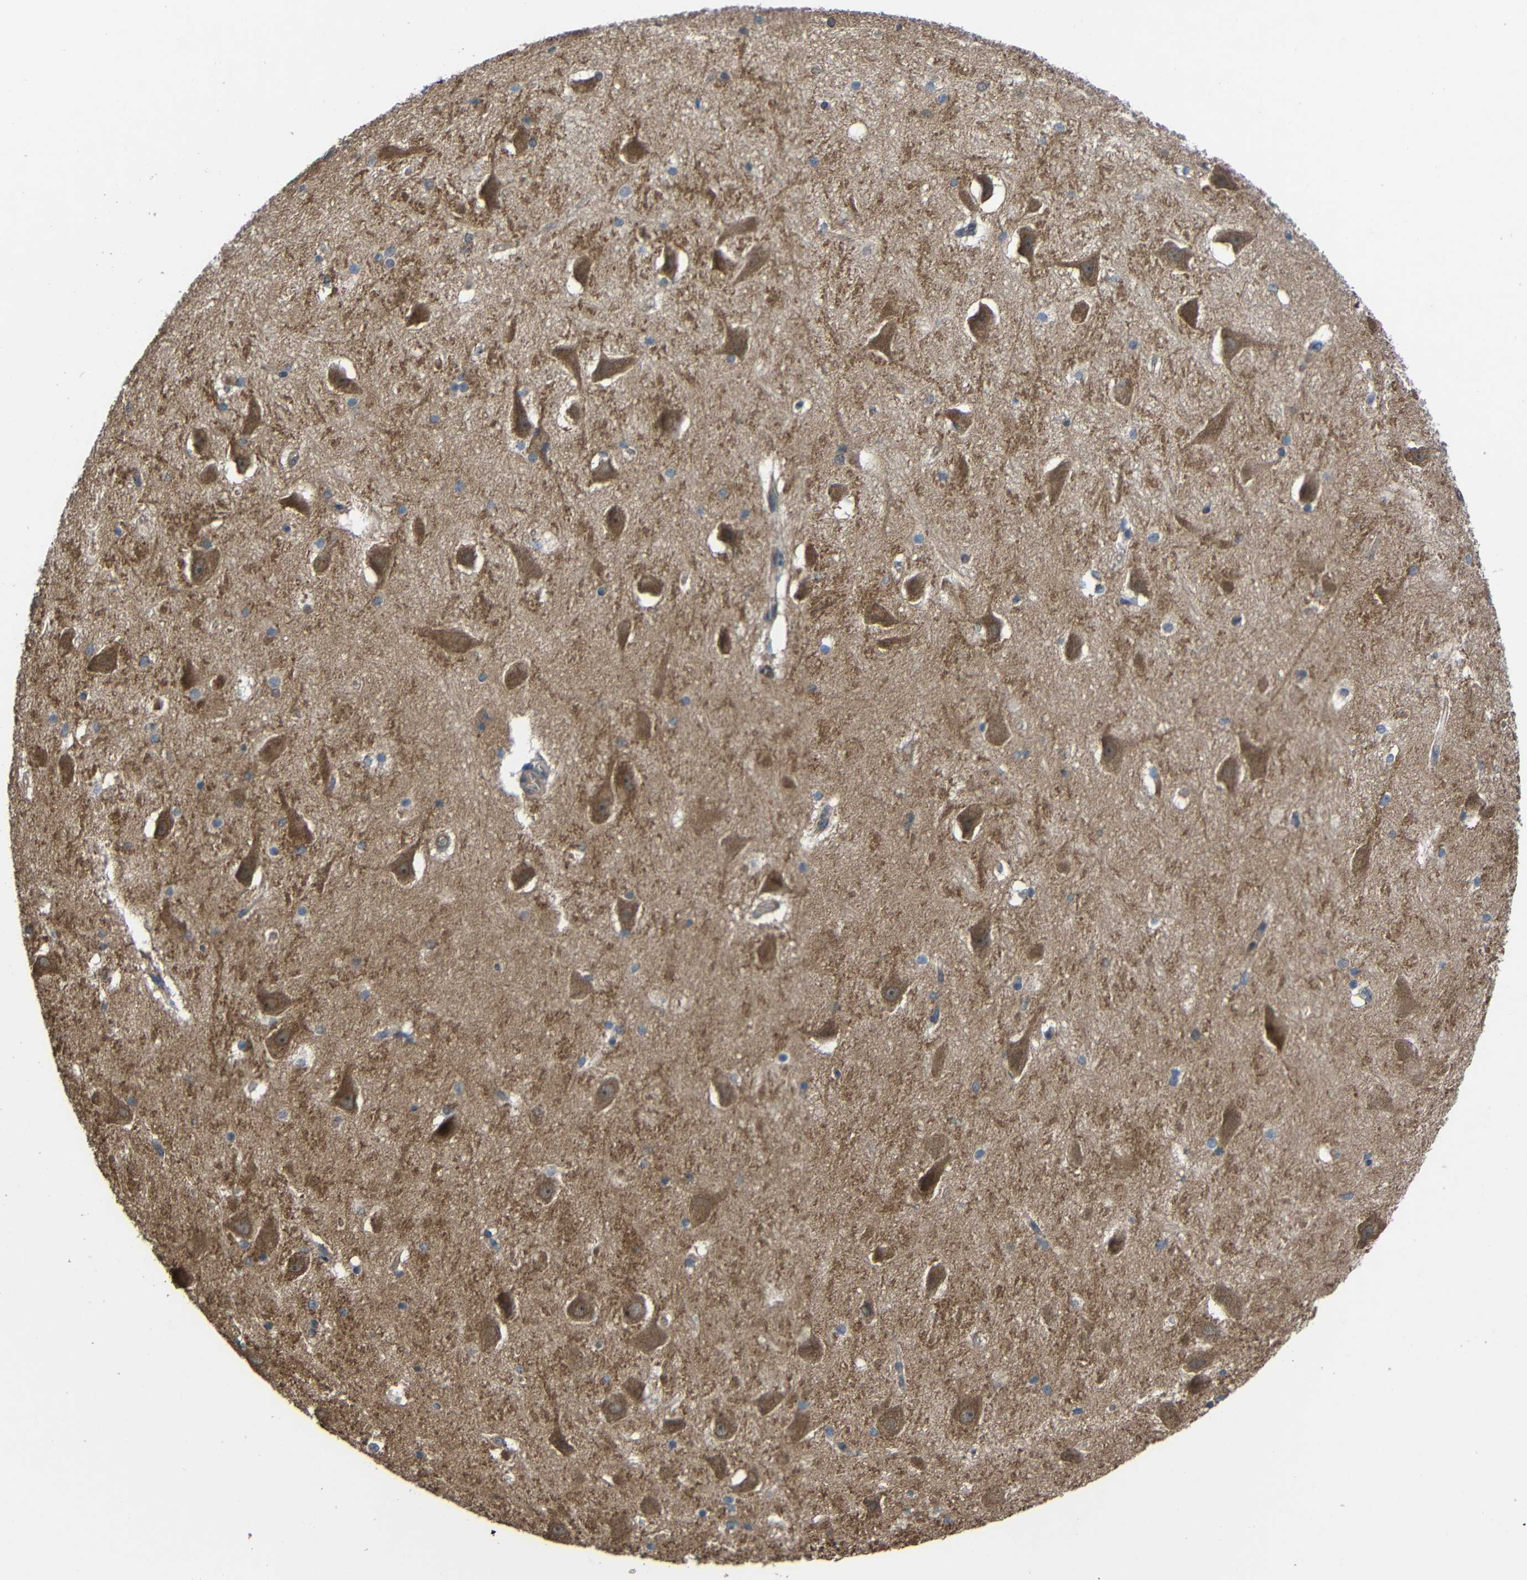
{"staining": {"intensity": "negative", "quantity": "none", "location": "none"}, "tissue": "hippocampus", "cell_type": "Glial cells", "image_type": "normal", "snomed": [{"axis": "morphology", "description": "Normal tissue, NOS"}, {"axis": "topography", "description": "Hippocampus"}], "caption": "Immunohistochemistry photomicrograph of benign hippocampus: hippocampus stained with DAB demonstrates no significant protein positivity in glial cells. Brightfield microscopy of IHC stained with DAB (3,3'-diaminobenzidine) (brown) and hematoxylin (blue), captured at high magnification.", "gene": "CHST9", "patient": {"sex": "female", "age": 19}}